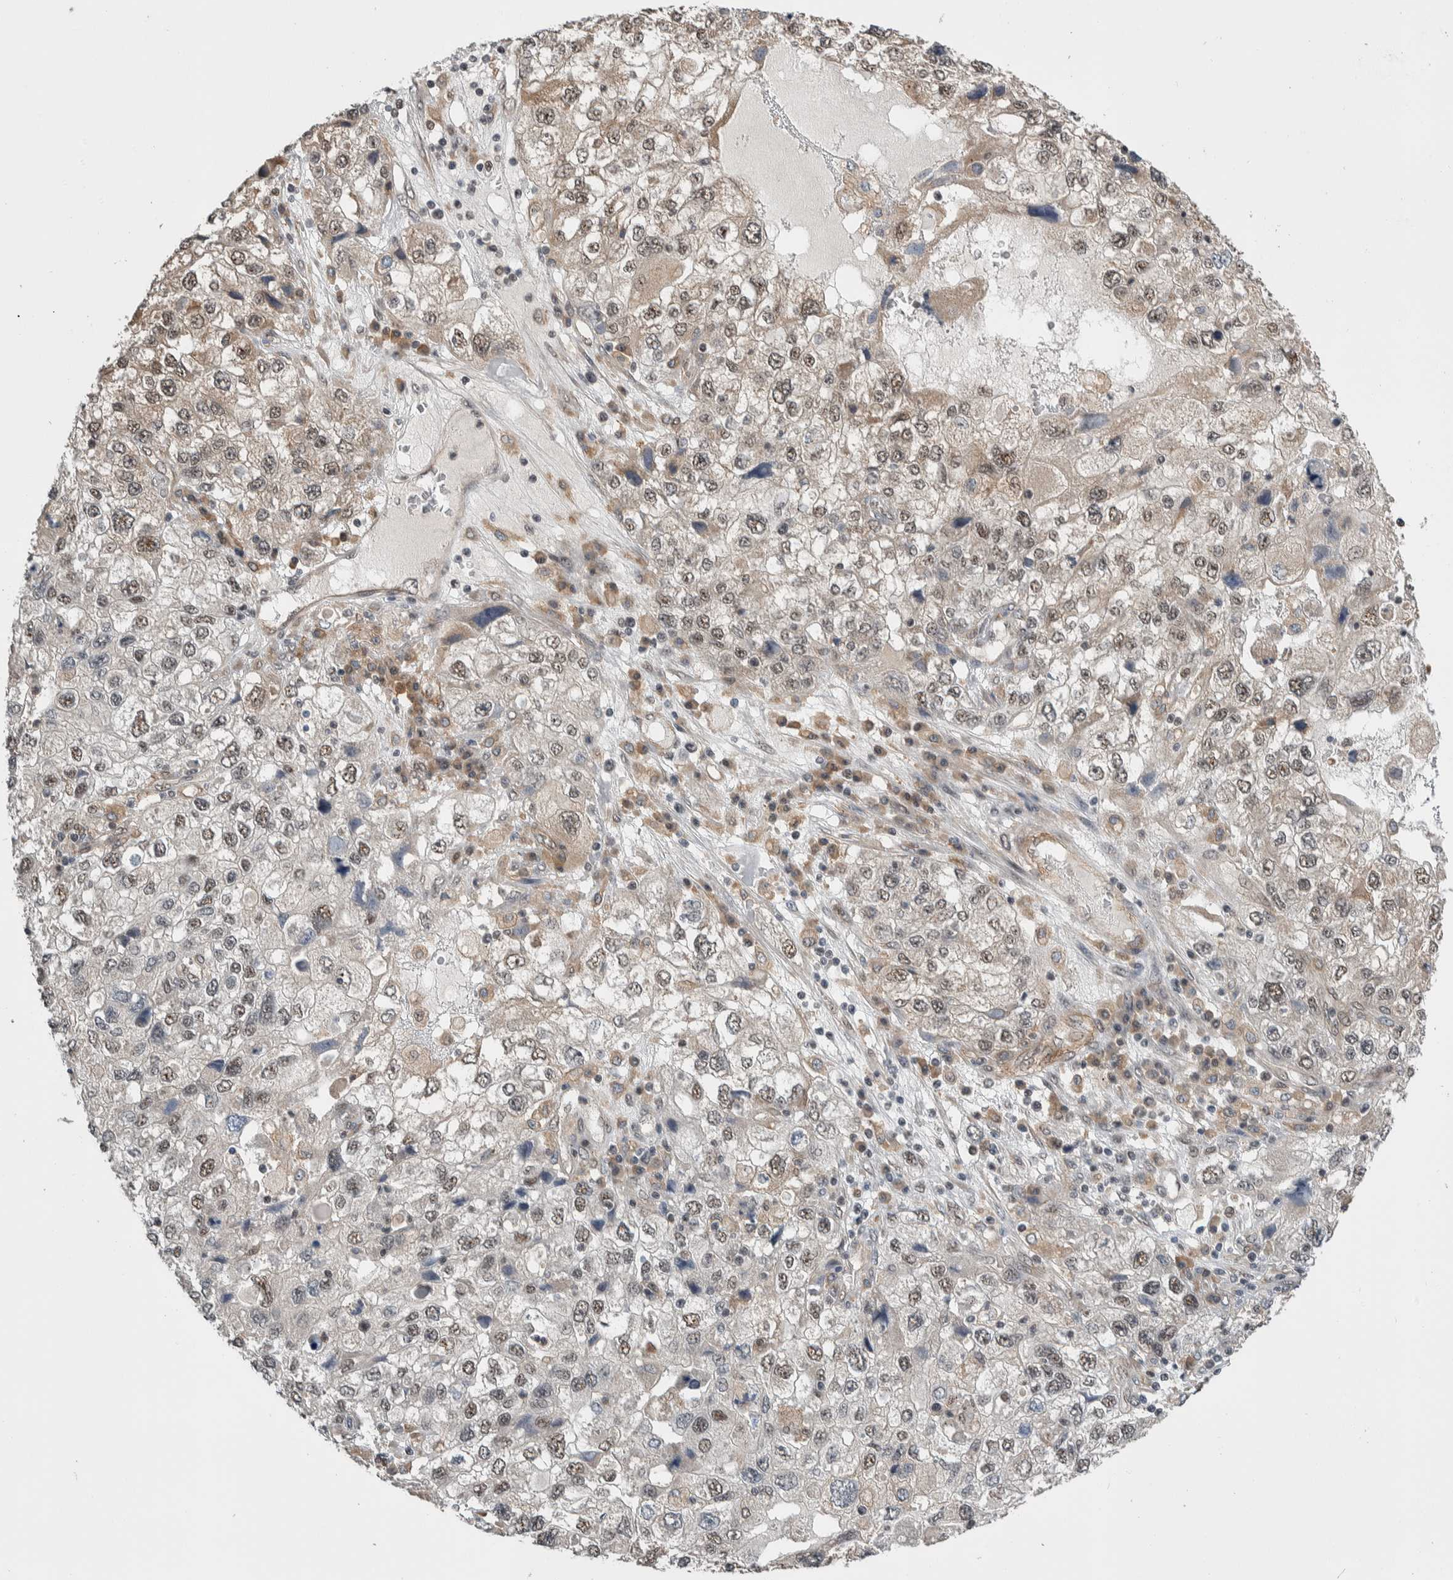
{"staining": {"intensity": "weak", "quantity": ">75%", "location": "nuclear"}, "tissue": "endometrial cancer", "cell_type": "Tumor cells", "image_type": "cancer", "snomed": [{"axis": "morphology", "description": "Adenocarcinoma, NOS"}, {"axis": "topography", "description": "Endometrium"}], "caption": "Immunohistochemical staining of human adenocarcinoma (endometrial) exhibits weak nuclear protein expression in approximately >75% of tumor cells. (DAB IHC, brown staining for protein, blue staining for nuclei).", "gene": "PRDM4", "patient": {"sex": "female", "age": 49}}